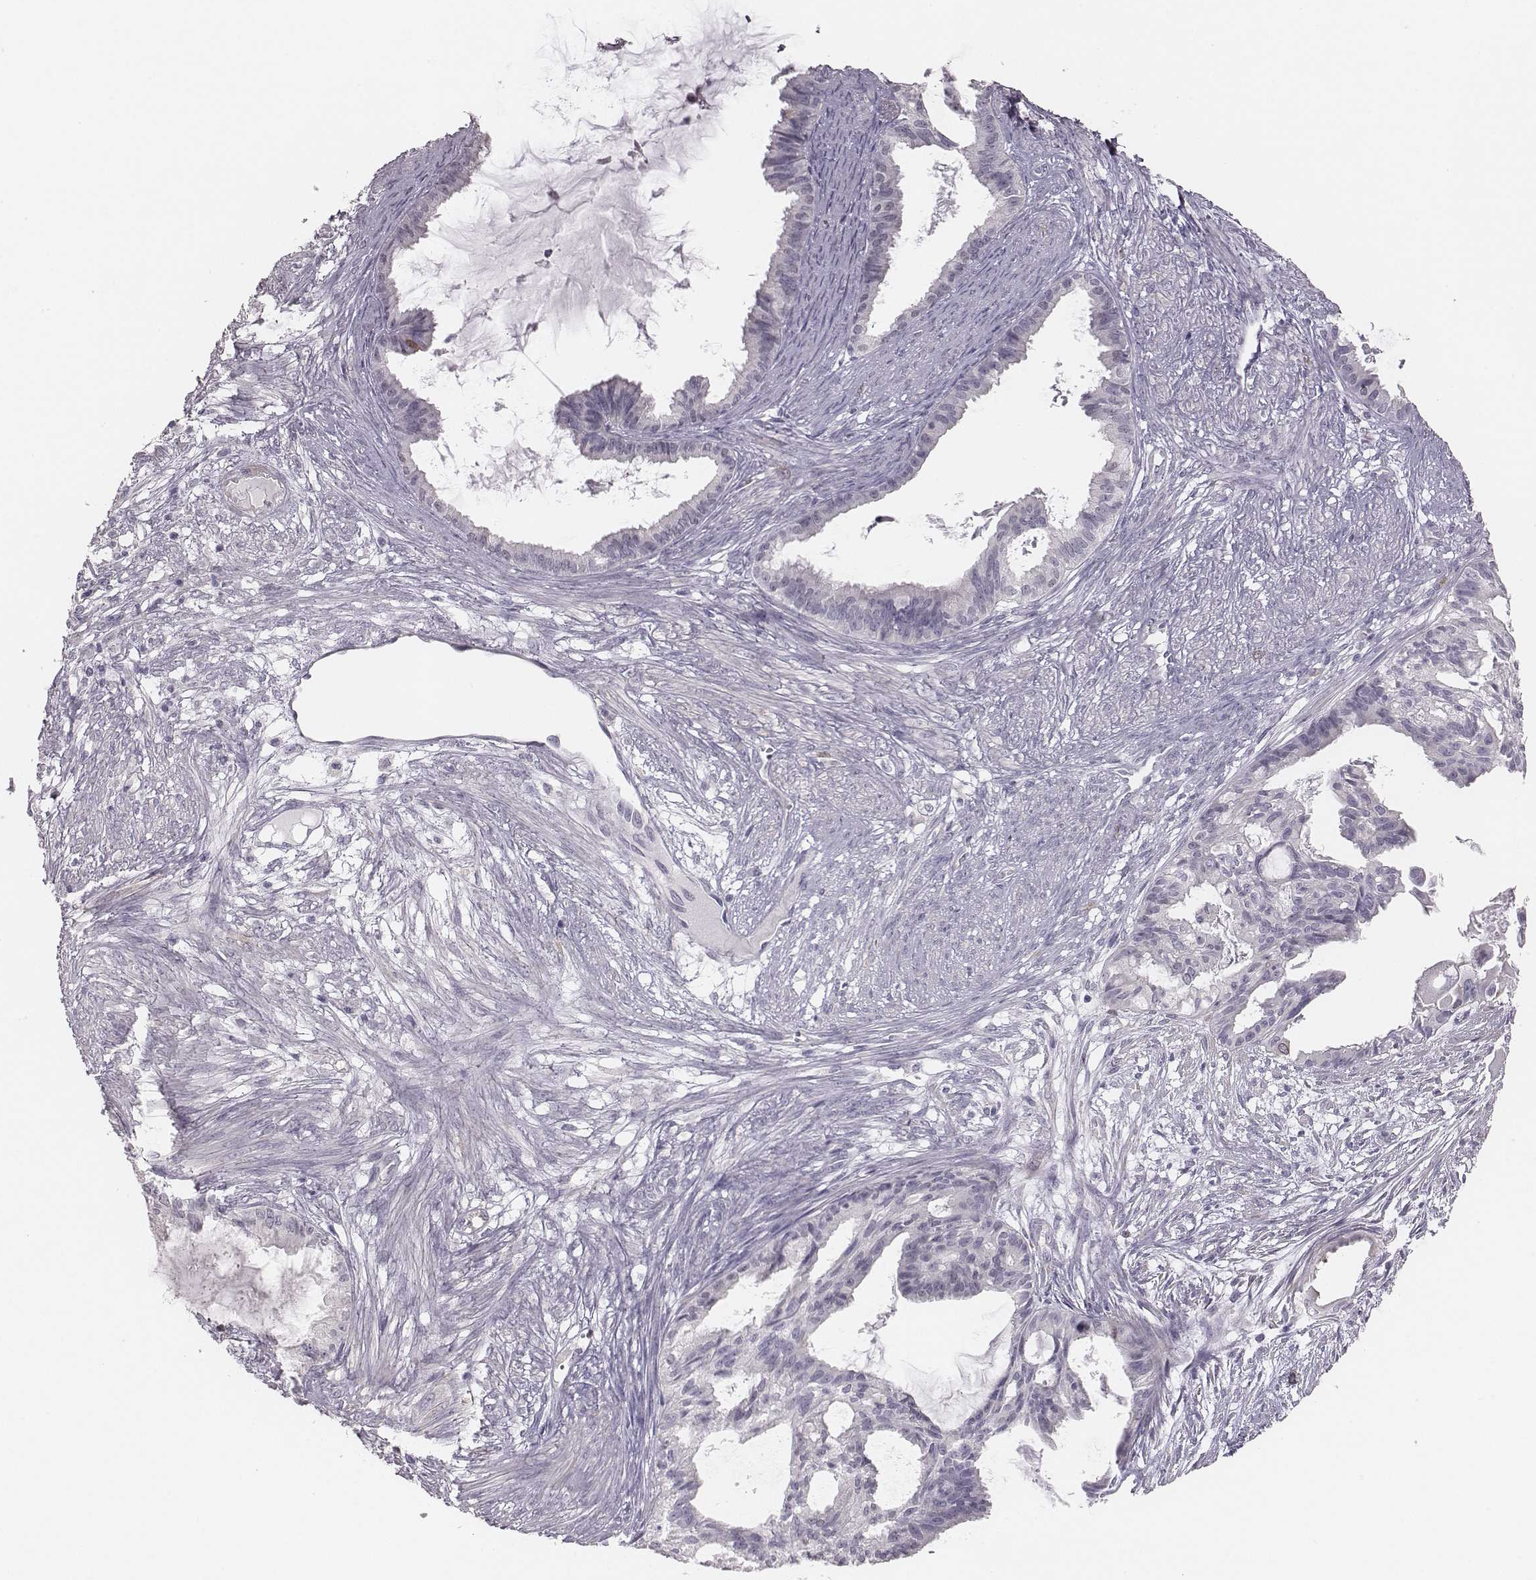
{"staining": {"intensity": "negative", "quantity": "none", "location": "none"}, "tissue": "endometrial cancer", "cell_type": "Tumor cells", "image_type": "cancer", "snomed": [{"axis": "morphology", "description": "Adenocarcinoma, NOS"}, {"axis": "topography", "description": "Endometrium"}], "caption": "Tumor cells are negative for brown protein staining in adenocarcinoma (endometrial).", "gene": "PBK", "patient": {"sex": "female", "age": 86}}